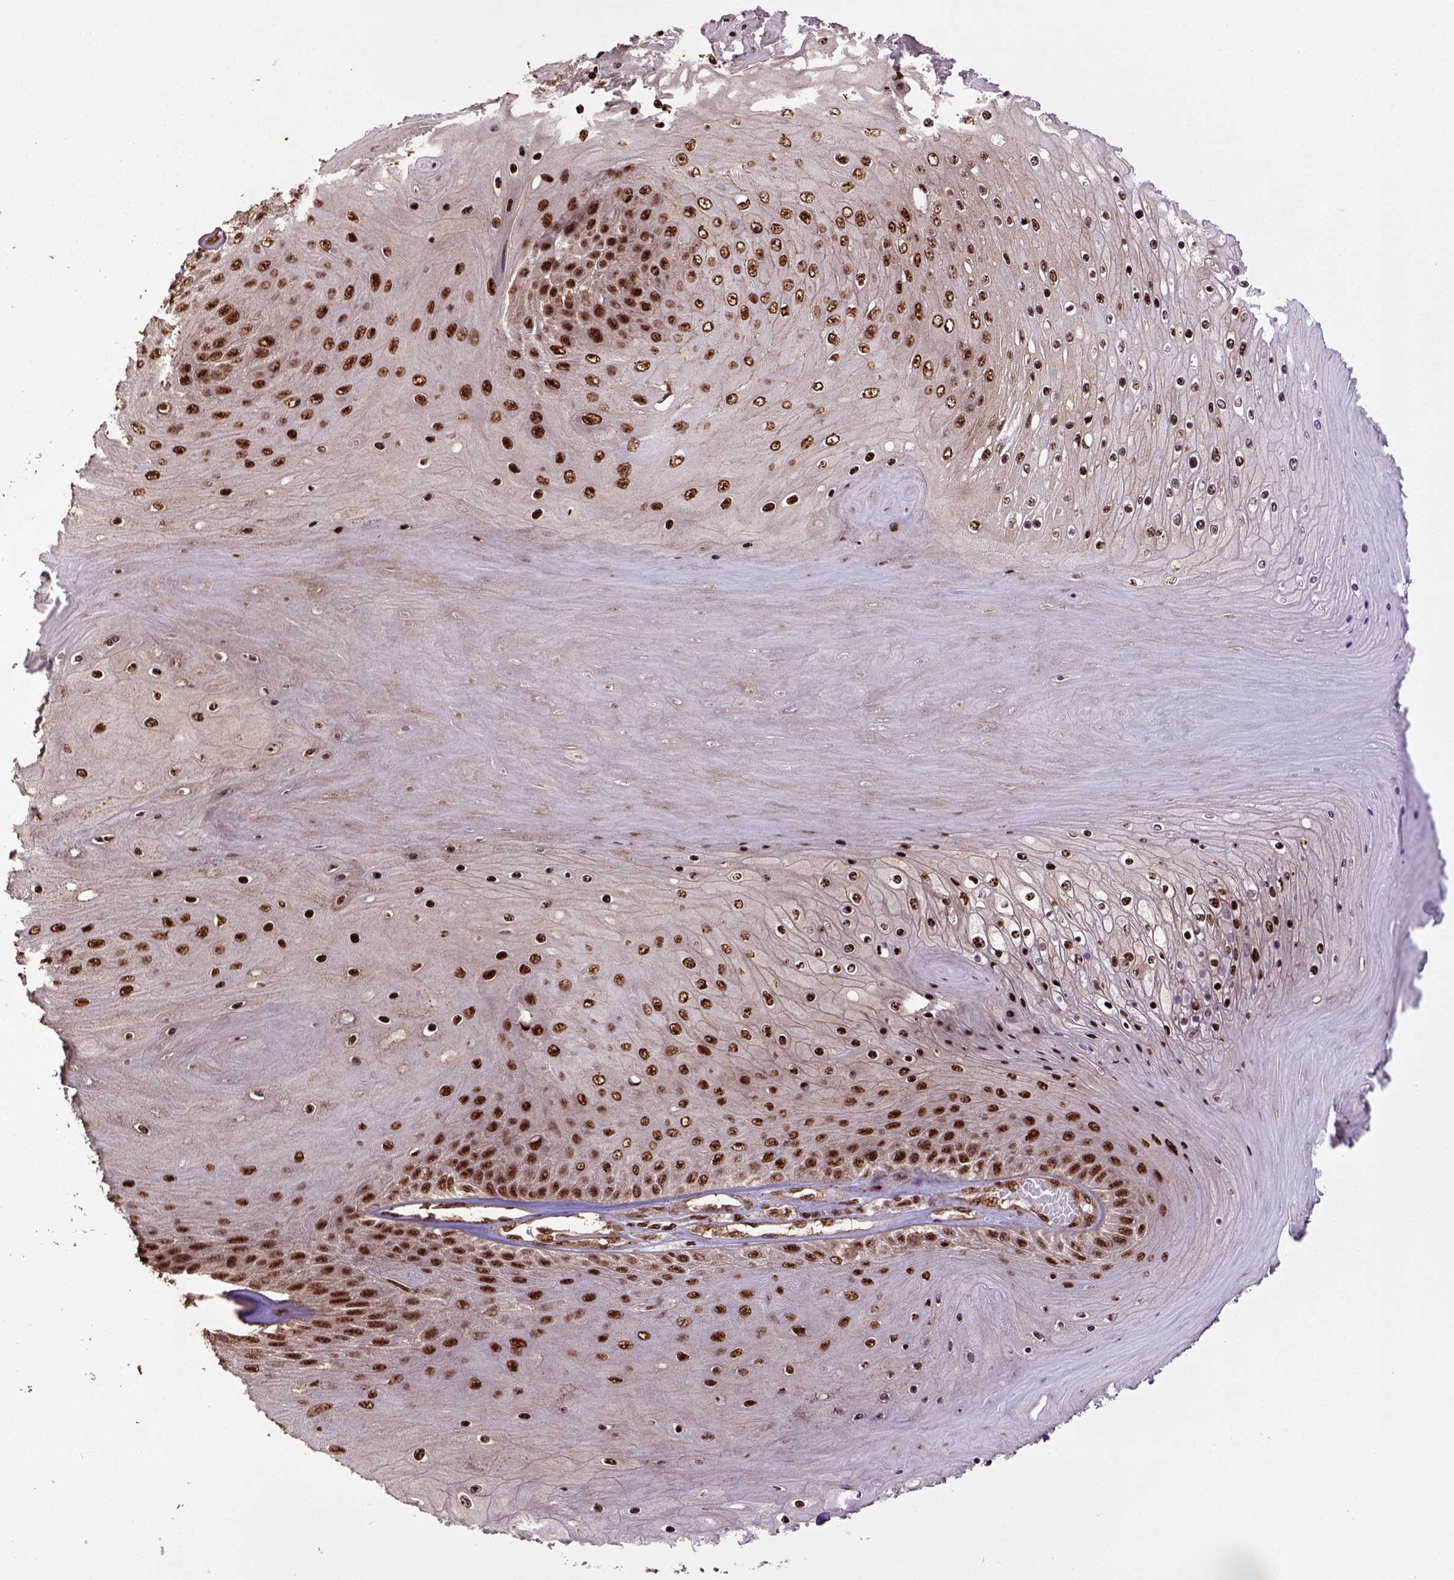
{"staining": {"intensity": "strong", "quantity": ">75%", "location": "nuclear"}, "tissue": "skin cancer", "cell_type": "Tumor cells", "image_type": "cancer", "snomed": [{"axis": "morphology", "description": "Squamous cell carcinoma, NOS"}, {"axis": "topography", "description": "Skin"}], "caption": "Skin cancer (squamous cell carcinoma) tissue displays strong nuclear staining in approximately >75% of tumor cells, visualized by immunohistochemistry. The staining is performed using DAB (3,3'-diaminobenzidine) brown chromogen to label protein expression. The nuclei are counter-stained blue using hematoxylin.", "gene": "PPIG", "patient": {"sex": "male", "age": 62}}